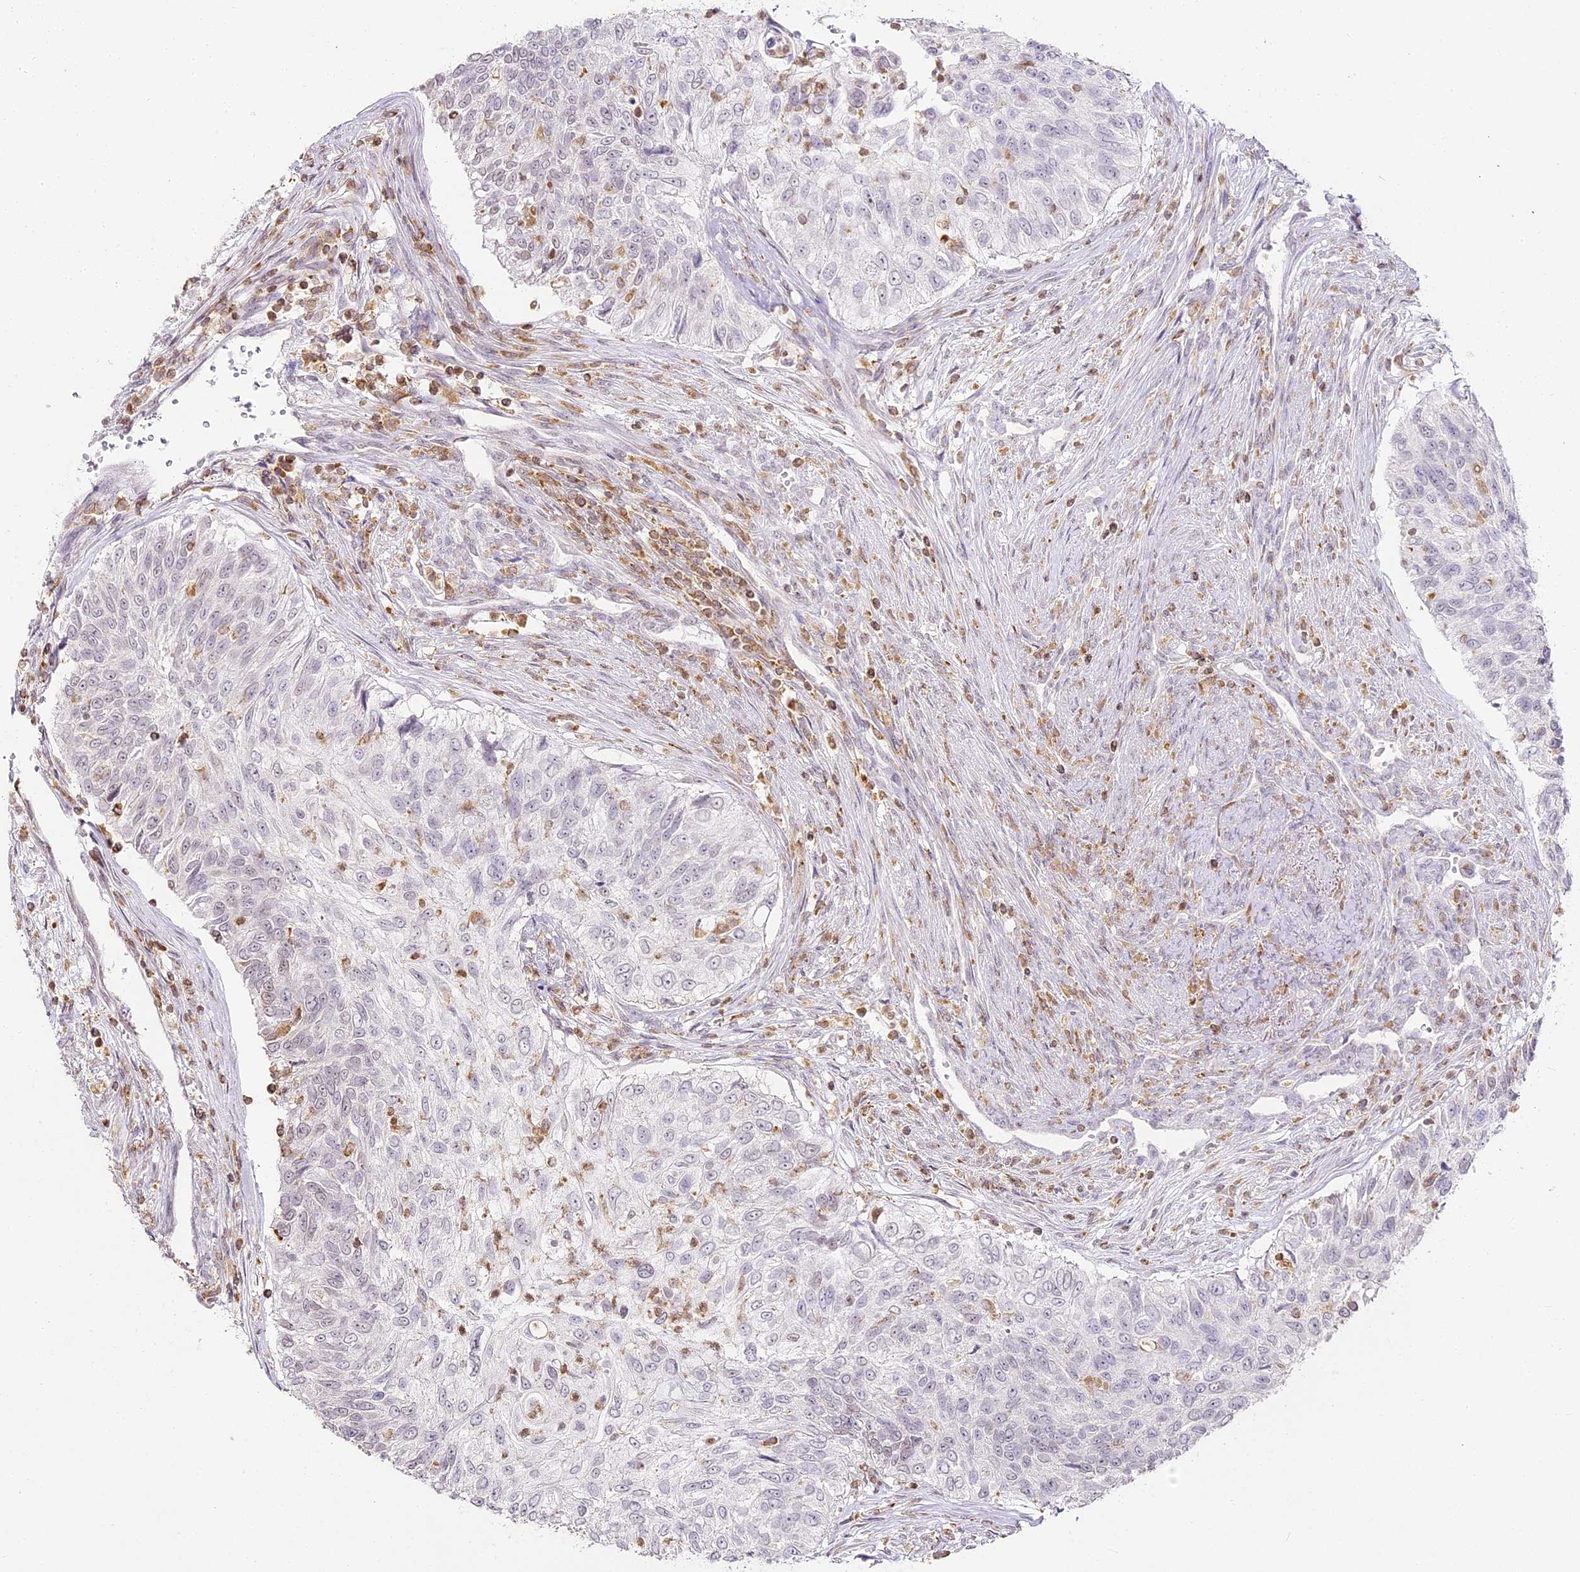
{"staining": {"intensity": "negative", "quantity": "none", "location": "none"}, "tissue": "urothelial cancer", "cell_type": "Tumor cells", "image_type": "cancer", "snomed": [{"axis": "morphology", "description": "Urothelial carcinoma, High grade"}, {"axis": "topography", "description": "Urinary bladder"}], "caption": "The immunohistochemistry (IHC) photomicrograph has no significant positivity in tumor cells of high-grade urothelial carcinoma tissue.", "gene": "DOCK2", "patient": {"sex": "female", "age": 60}}